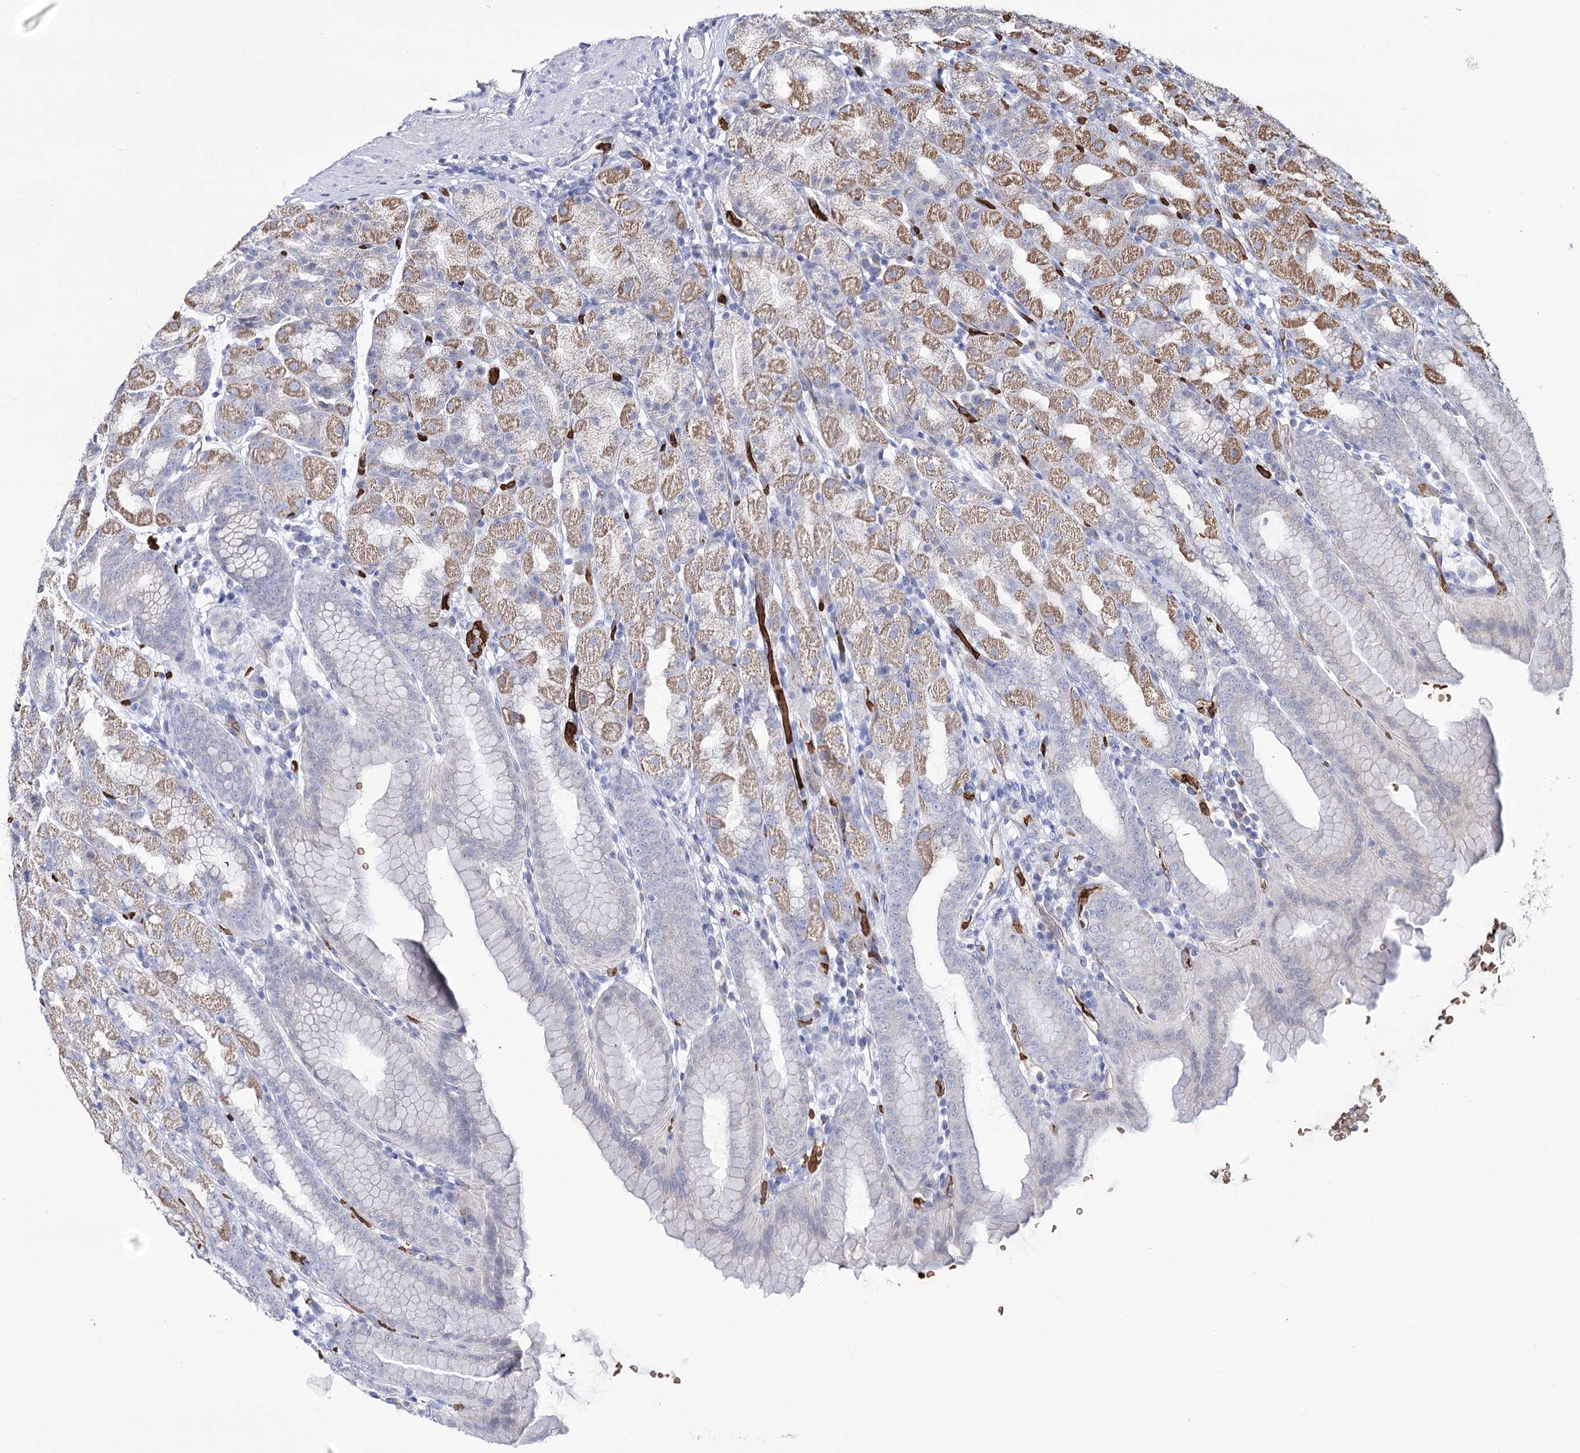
{"staining": {"intensity": "moderate", "quantity": "25%-75%", "location": "cytoplasmic/membranous"}, "tissue": "stomach", "cell_type": "Glandular cells", "image_type": "normal", "snomed": [{"axis": "morphology", "description": "Normal tissue, NOS"}, {"axis": "topography", "description": "Stomach, upper"}], "caption": "This histopathology image shows IHC staining of normal human stomach, with medium moderate cytoplasmic/membranous staining in approximately 25%-75% of glandular cells.", "gene": "GBF1", "patient": {"sex": "male", "age": 68}}